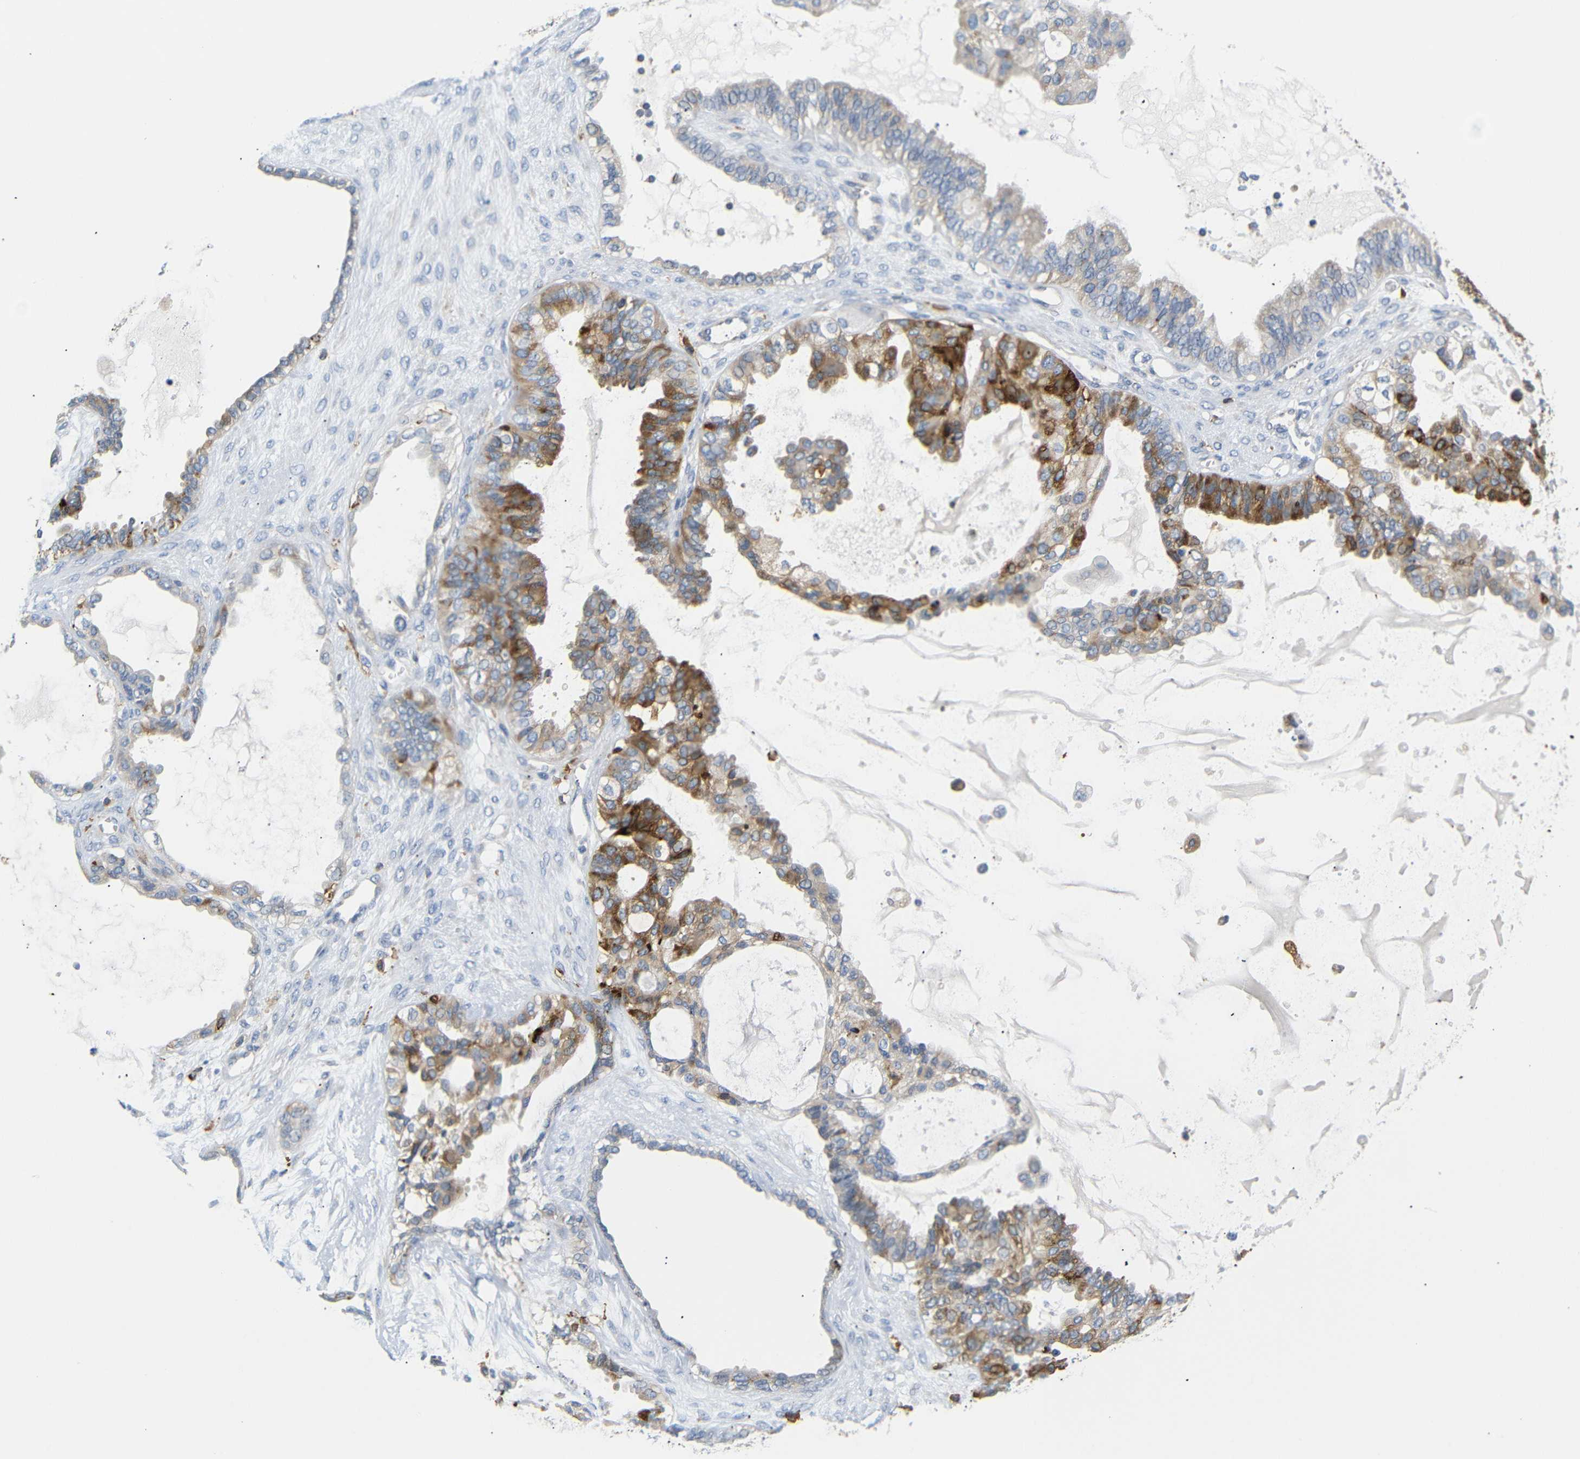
{"staining": {"intensity": "moderate", "quantity": "25%-75%", "location": "cytoplasmic/membranous"}, "tissue": "ovarian cancer", "cell_type": "Tumor cells", "image_type": "cancer", "snomed": [{"axis": "morphology", "description": "Carcinoma, NOS"}, {"axis": "morphology", "description": "Carcinoma, endometroid"}, {"axis": "topography", "description": "Ovary"}], "caption": "Tumor cells demonstrate medium levels of moderate cytoplasmic/membranous positivity in approximately 25%-75% of cells in ovarian cancer. The protein is stained brown, and the nuclei are stained in blue (DAB IHC with brightfield microscopy, high magnification).", "gene": "HLA-DQB1", "patient": {"sex": "female", "age": 50}}